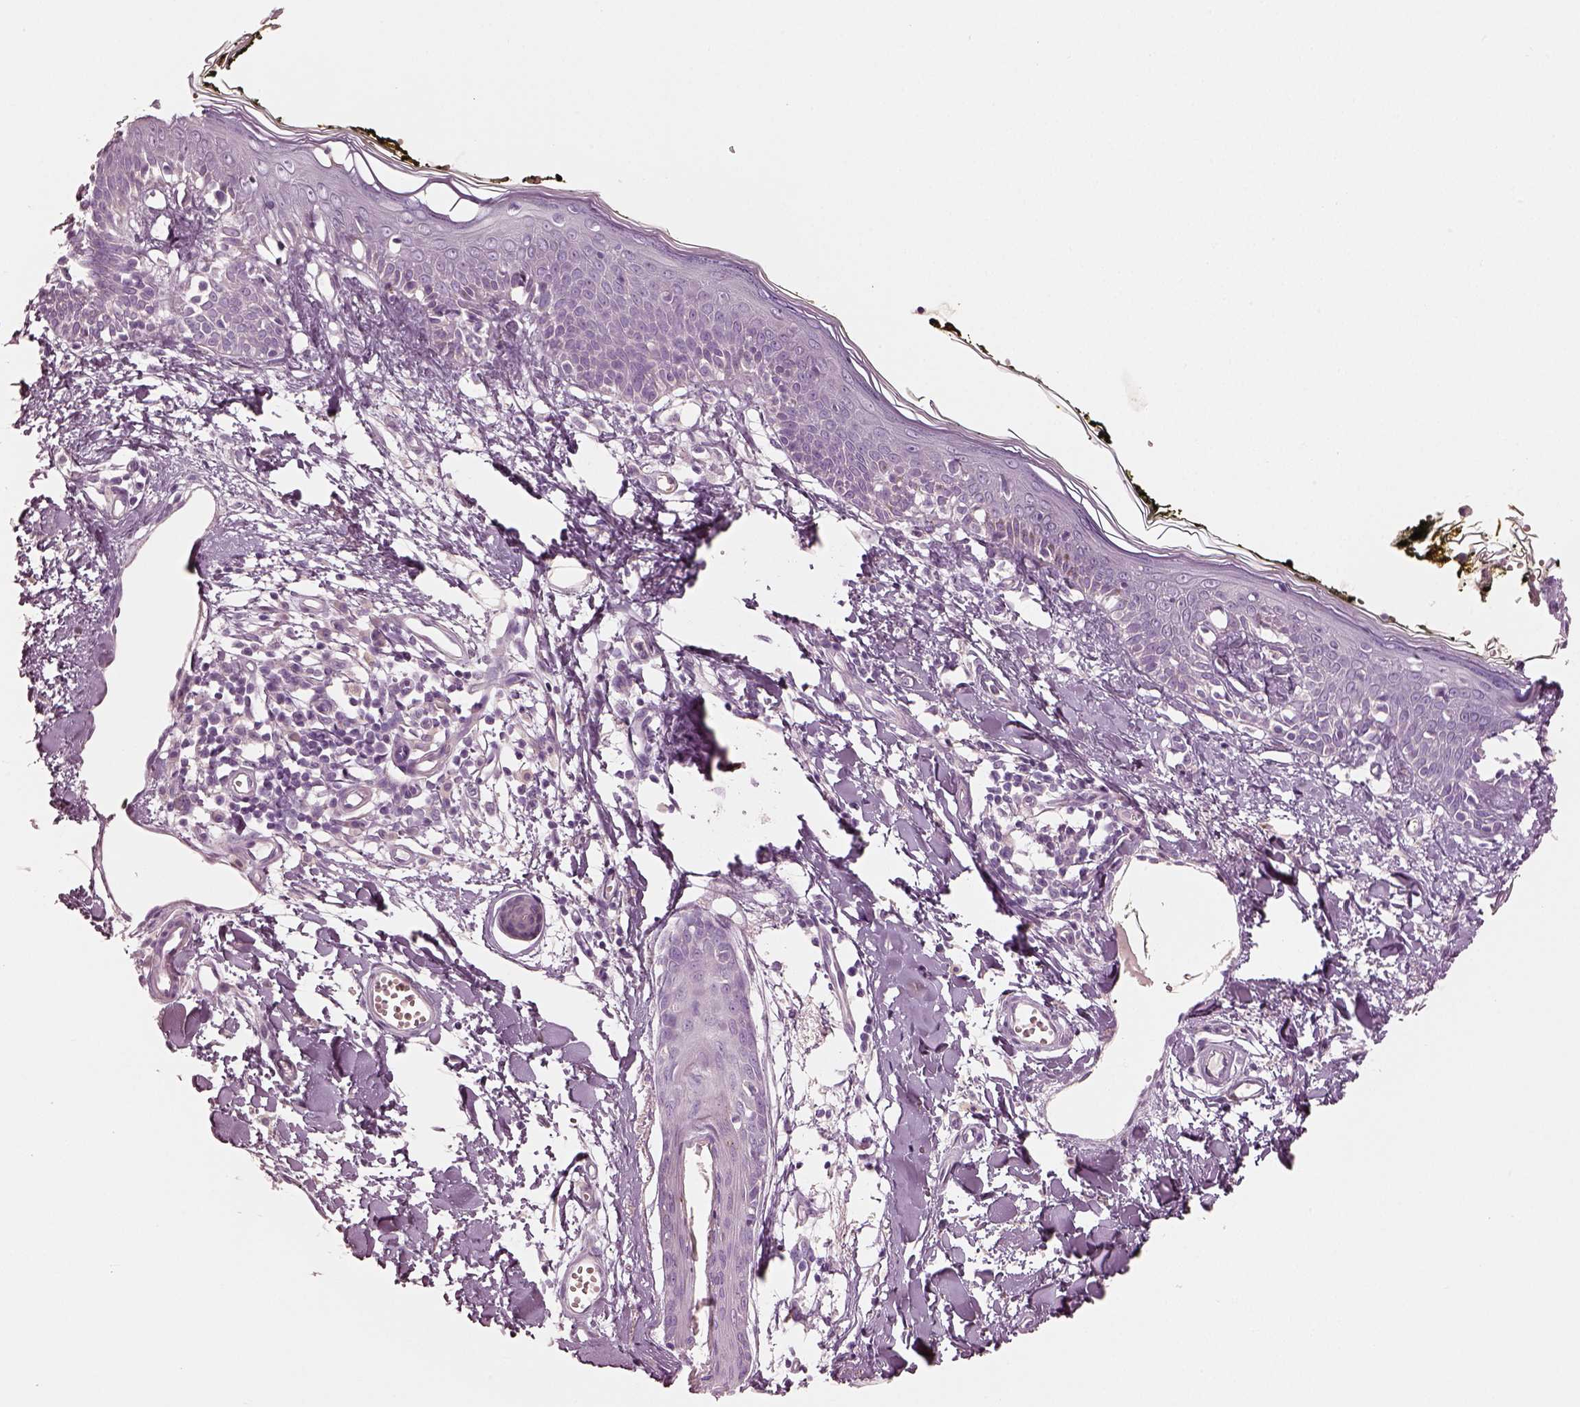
{"staining": {"intensity": "negative", "quantity": "none", "location": "none"}, "tissue": "skin", "cell_type": "Fibroblasts", "image_type": "normal", "snomed": [{"axis": "morphology", "description": "Normal tissue, NOS"}, {"axis": "topography", "description": "Skin"}], "caption": "Skin was stained to show a protein in brown. There is no significant staining in fibroblasts. Brightfield microscopy of immunohistochemistry stained with DAB (brown) and hematoxylin (blue), captured at high magnification.", "gene": "ELSPBP1", "patient": {"sex": "male", "age": 76}}